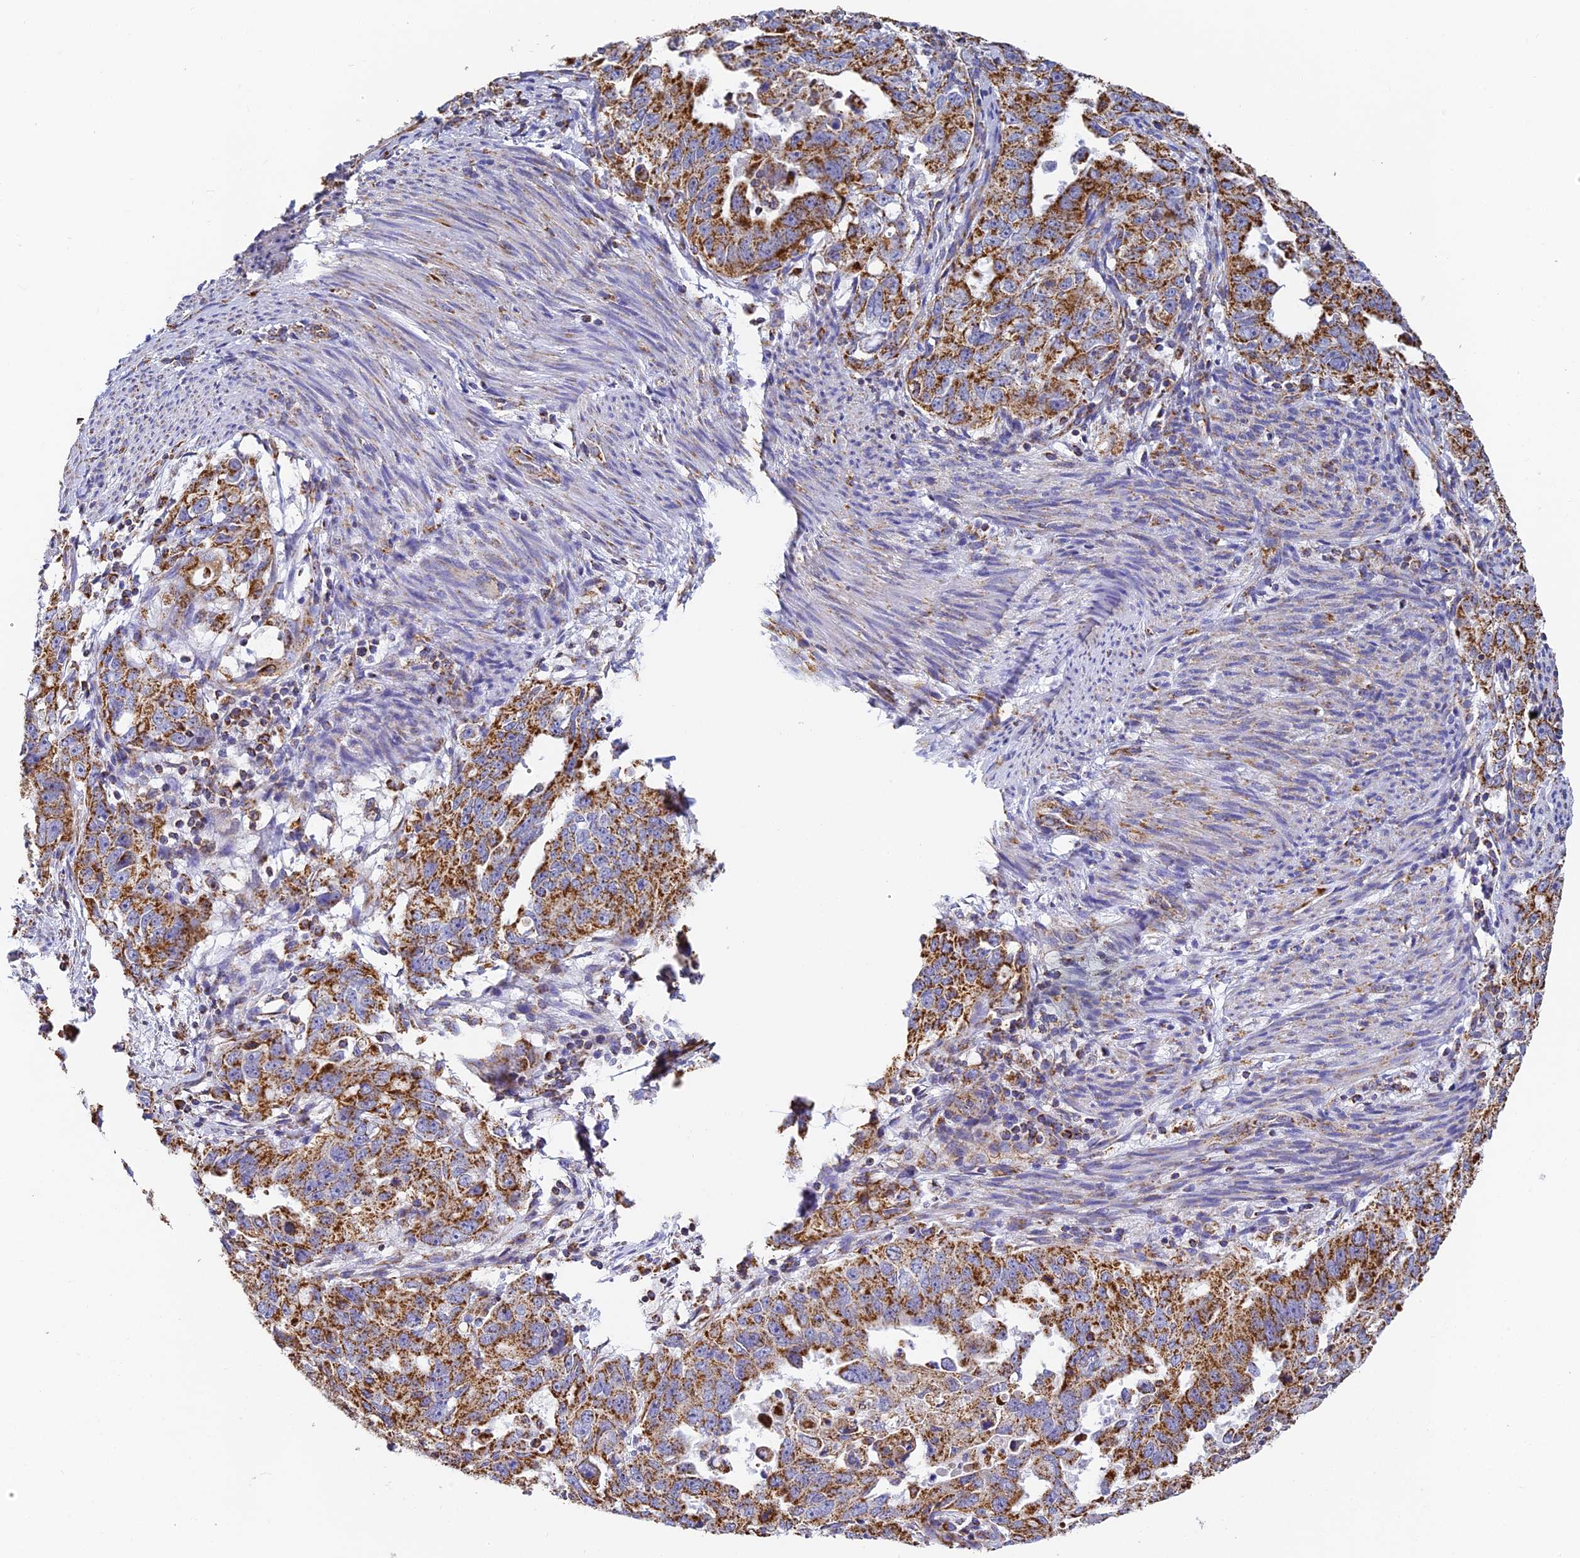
{"staining": {"intensity": "strong", "quantity": ">75%", "location": "cytoplasmic/membranous"}, "tissue": "endometrial cancer", "cell_type": "Tumor cells", "image_type": "cancer", "snomed": [{"axis": "morphology", "description": "Adenocarcinoma, NOS"}, {"axis": "topography", "description": "Endometrium"}], "caption": "The immunohistochemical stain labels strong cytoplasmic/membranous positivity in tumor cells of endometrial cancer tissue.", "gene": "COX6C", "patient": {"sex": "female", "age": 65}}